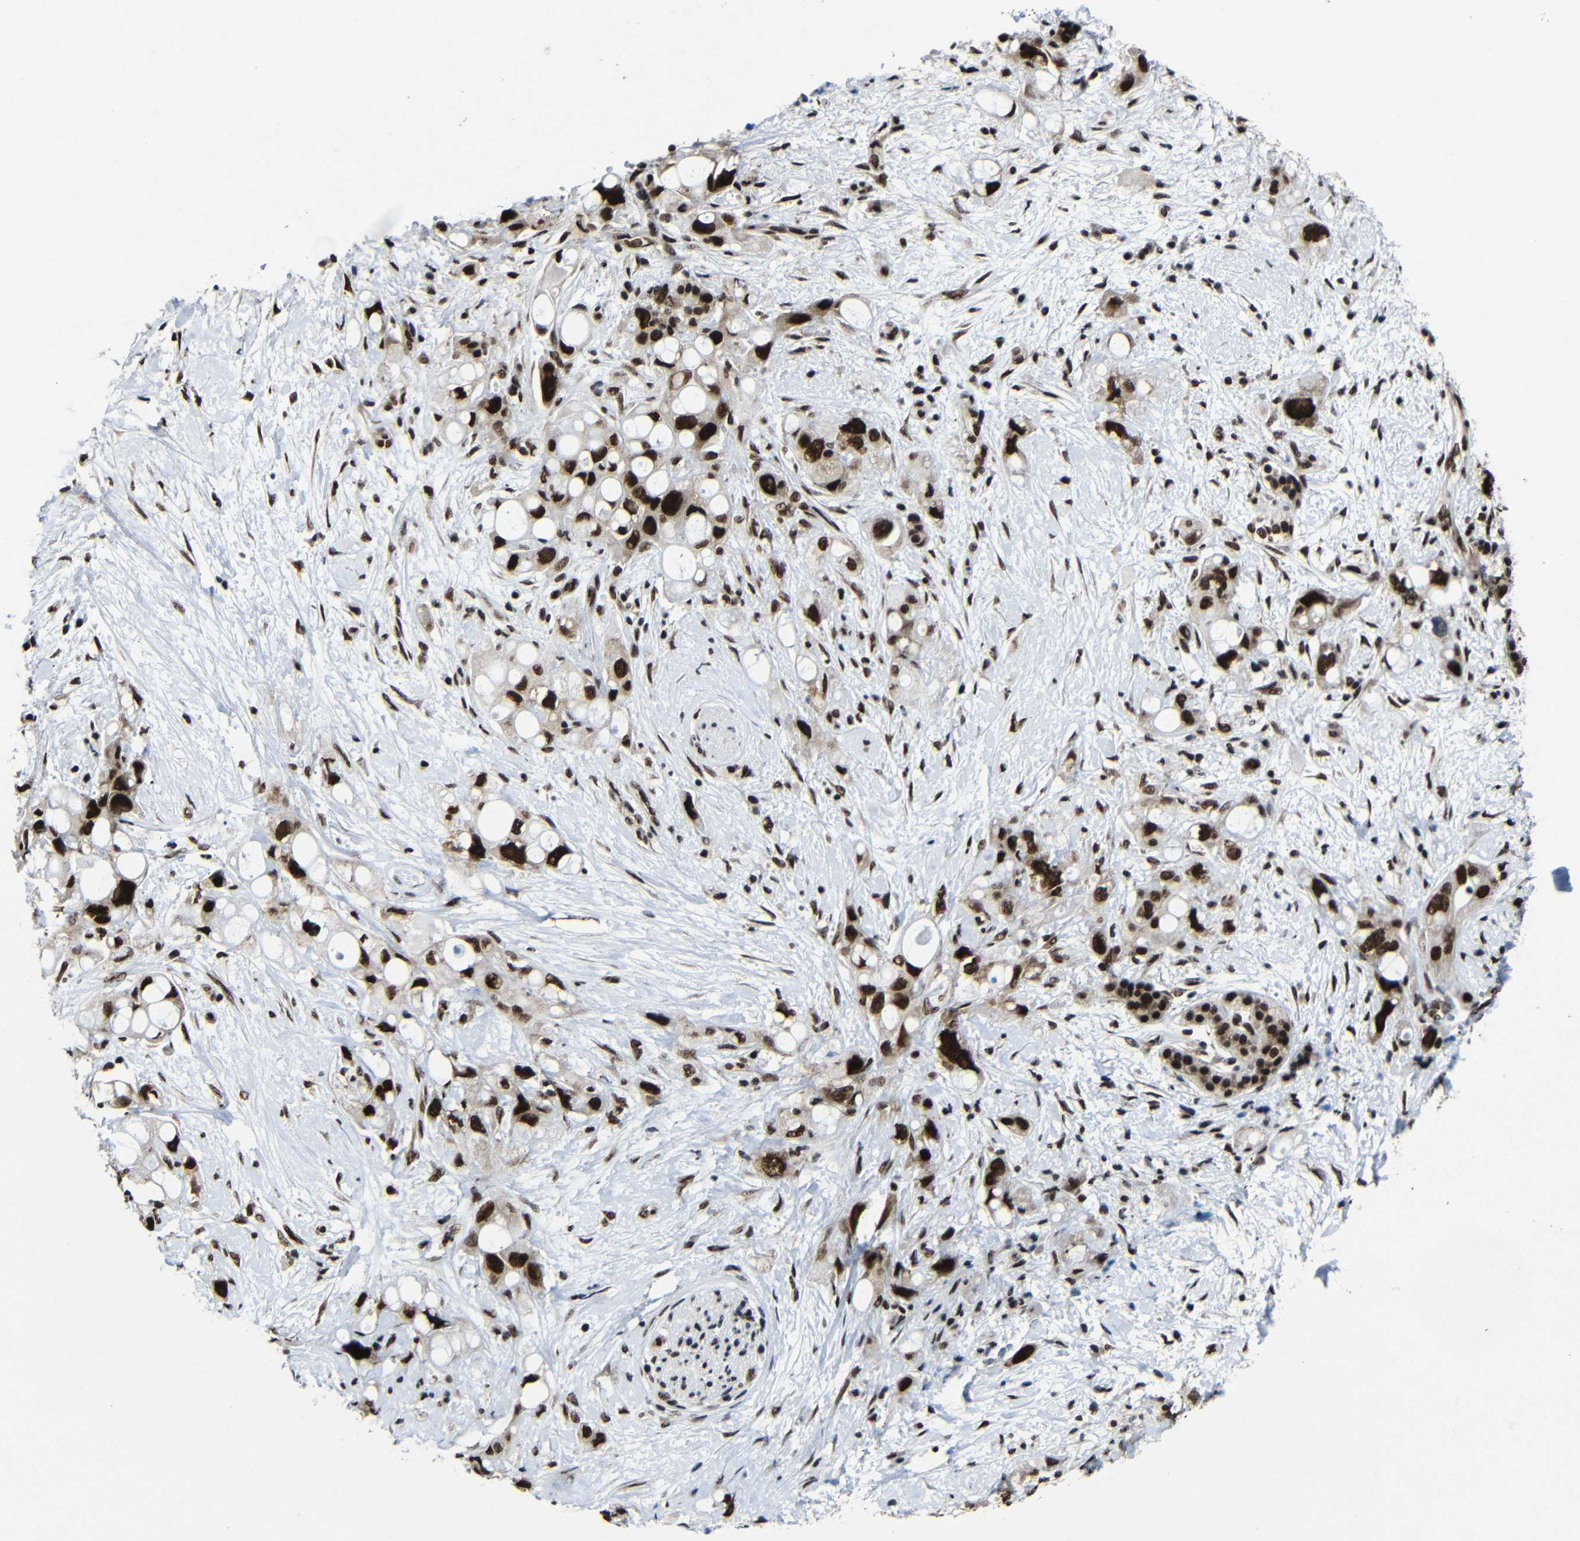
{"staining": {"intensity": "strong", "quantity": ">75%", "location": "nuclear"}, "tissue": "pancreatic cancer", "cell_type": "Tumor cells", "image_type": "cancer", "snomed": [{"axis": "morphology", "description": "Adenocarcinoma, NOS"}, {"axis": "topography", "description": "Pancreas"}], "caption": "Adenocarcinoma (pancreatic) stained with IHC demonstrates strong nuclear staining in approximately >75% of tumor cells. The staining was performed using DAB (3,3'-diaminobenzidine) to visualize the protein expression in brown, while the nuclei were stained in blue with hematoxylin (Magnification: 20x).", "gene": "PTBP1", "patient": {"sex": "female", "age": 56}}